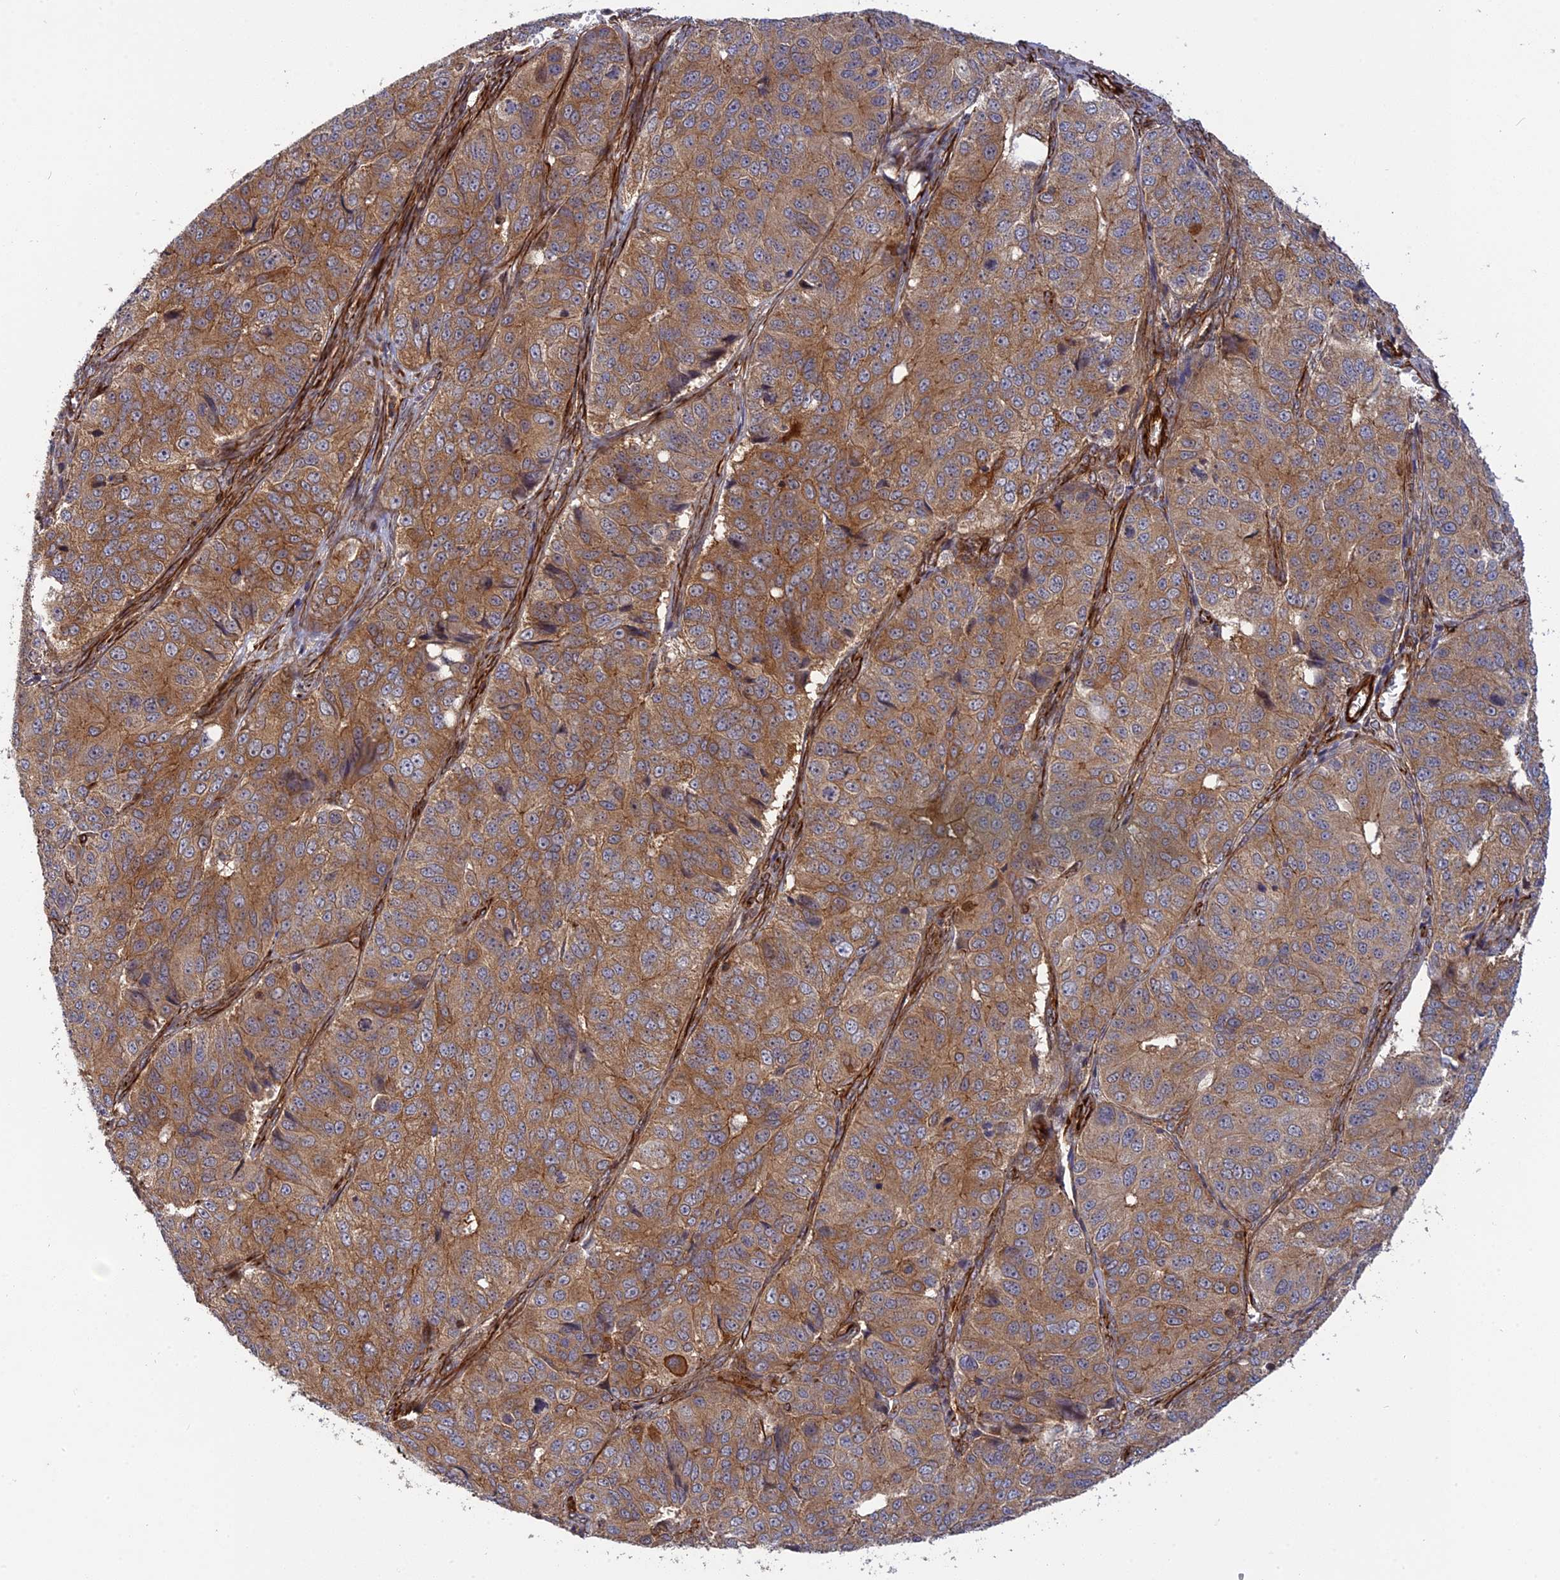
{"staining": {"intensity": "moderate", "quantity": ">75%", "location": "cytoplasmic/membranous"}, "tissue": "ovarian cancer", "cell_type": "Tumor cells", "image_type": "cancer", "snomed": [{"axis": "morphology", "description": "Carcinoma, endometroid"}, {"axis": "topography", "description": "Ovary"}], "caption": "IHC image of neoplastic tissue: human ovarian cancer stained using IHC reveals medium levels of moderate protein expression localized specifically in the cytoplasmic/membranous of tumor cells, appearing as a cytoplasmic/membranous brown color.", "gene": "PHLDB3", "patient": {"sex": "female", "age": 51}}